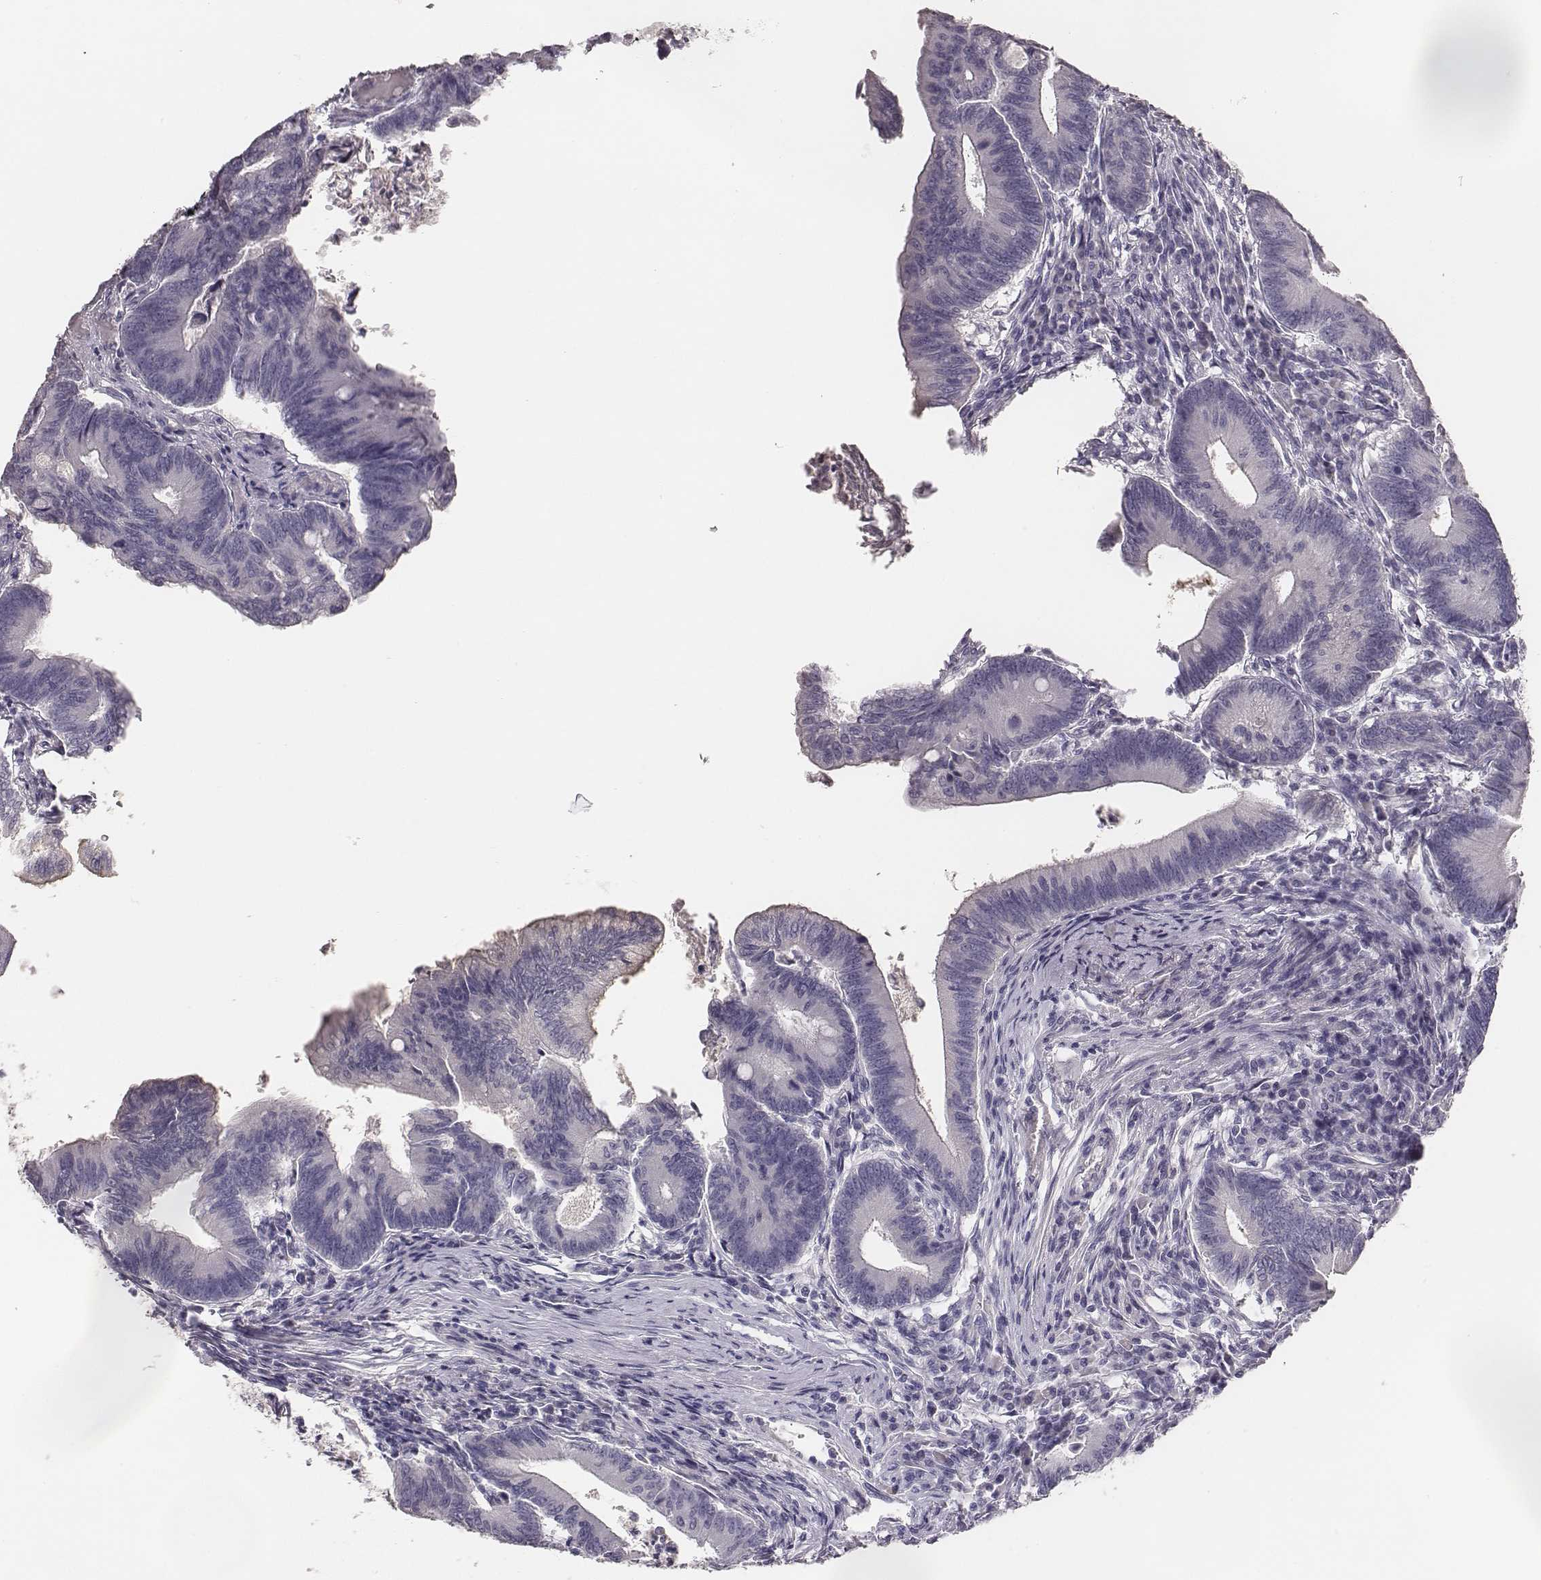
{"staining": {"intensity": "negative", "quantity": "none", "location": "none"}, "tissue": "colorectal cancer", "cell_type": "Tumor cells", "image_type": "cancer", "snomed": [{"axis": "morphology", "description": "Adenocarcinoma, NOS"}, {"axis": "topography", "description": "Colon"}], "caption": "Histopathology image shows no protein expression in tumor cells of colorectal cancer (adenocarcinoma) tissue.", "gene": "MYH6", "patient": {"sex": "female", "age": 70}}